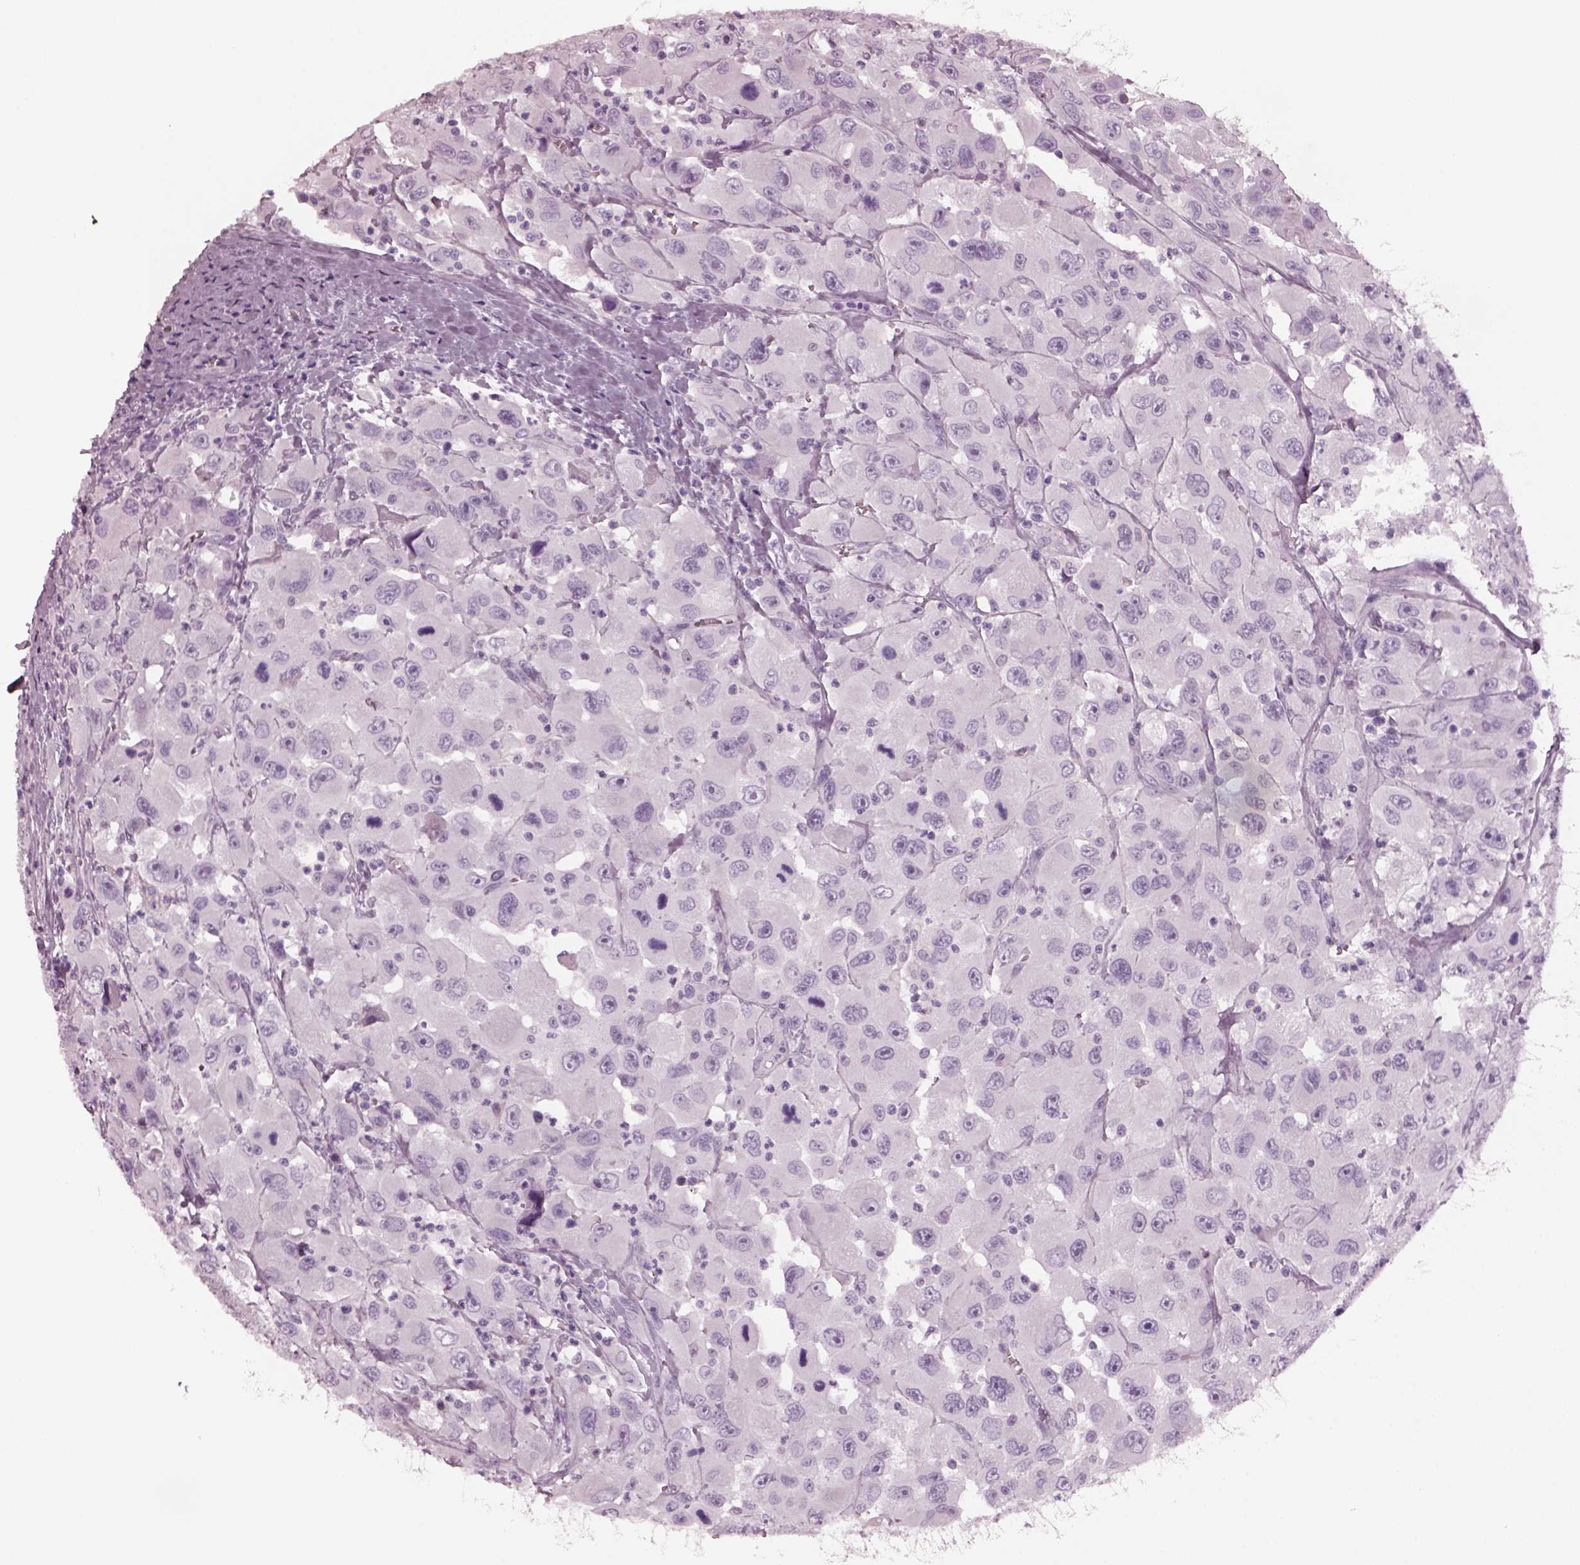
{"staining": {"intensity": "negative", "quantity": "none", "location": "none"}, "tissue": "head and neck cancer", "cell_type": "Tumor cells", "image_type": "cancer", "snomed": [{"axis": "morphology", "description": "Squamous cell carcinoma, NOS"}, {"axis": "morphology", "description": "Squamous cell carcinoma, metastatic, NOS"}, {"axis": "topography", "description": "Oral tissue"}, {"axis": "topography", "description": "Head-Neck"}], "caption": "Histopathology image shows no protein positivity in tumor cells of head and neck cancer (squamous cell carcinoma) tissue.", "gene": "RCVRN", "patient": {"sex": "female", "age": 85}}